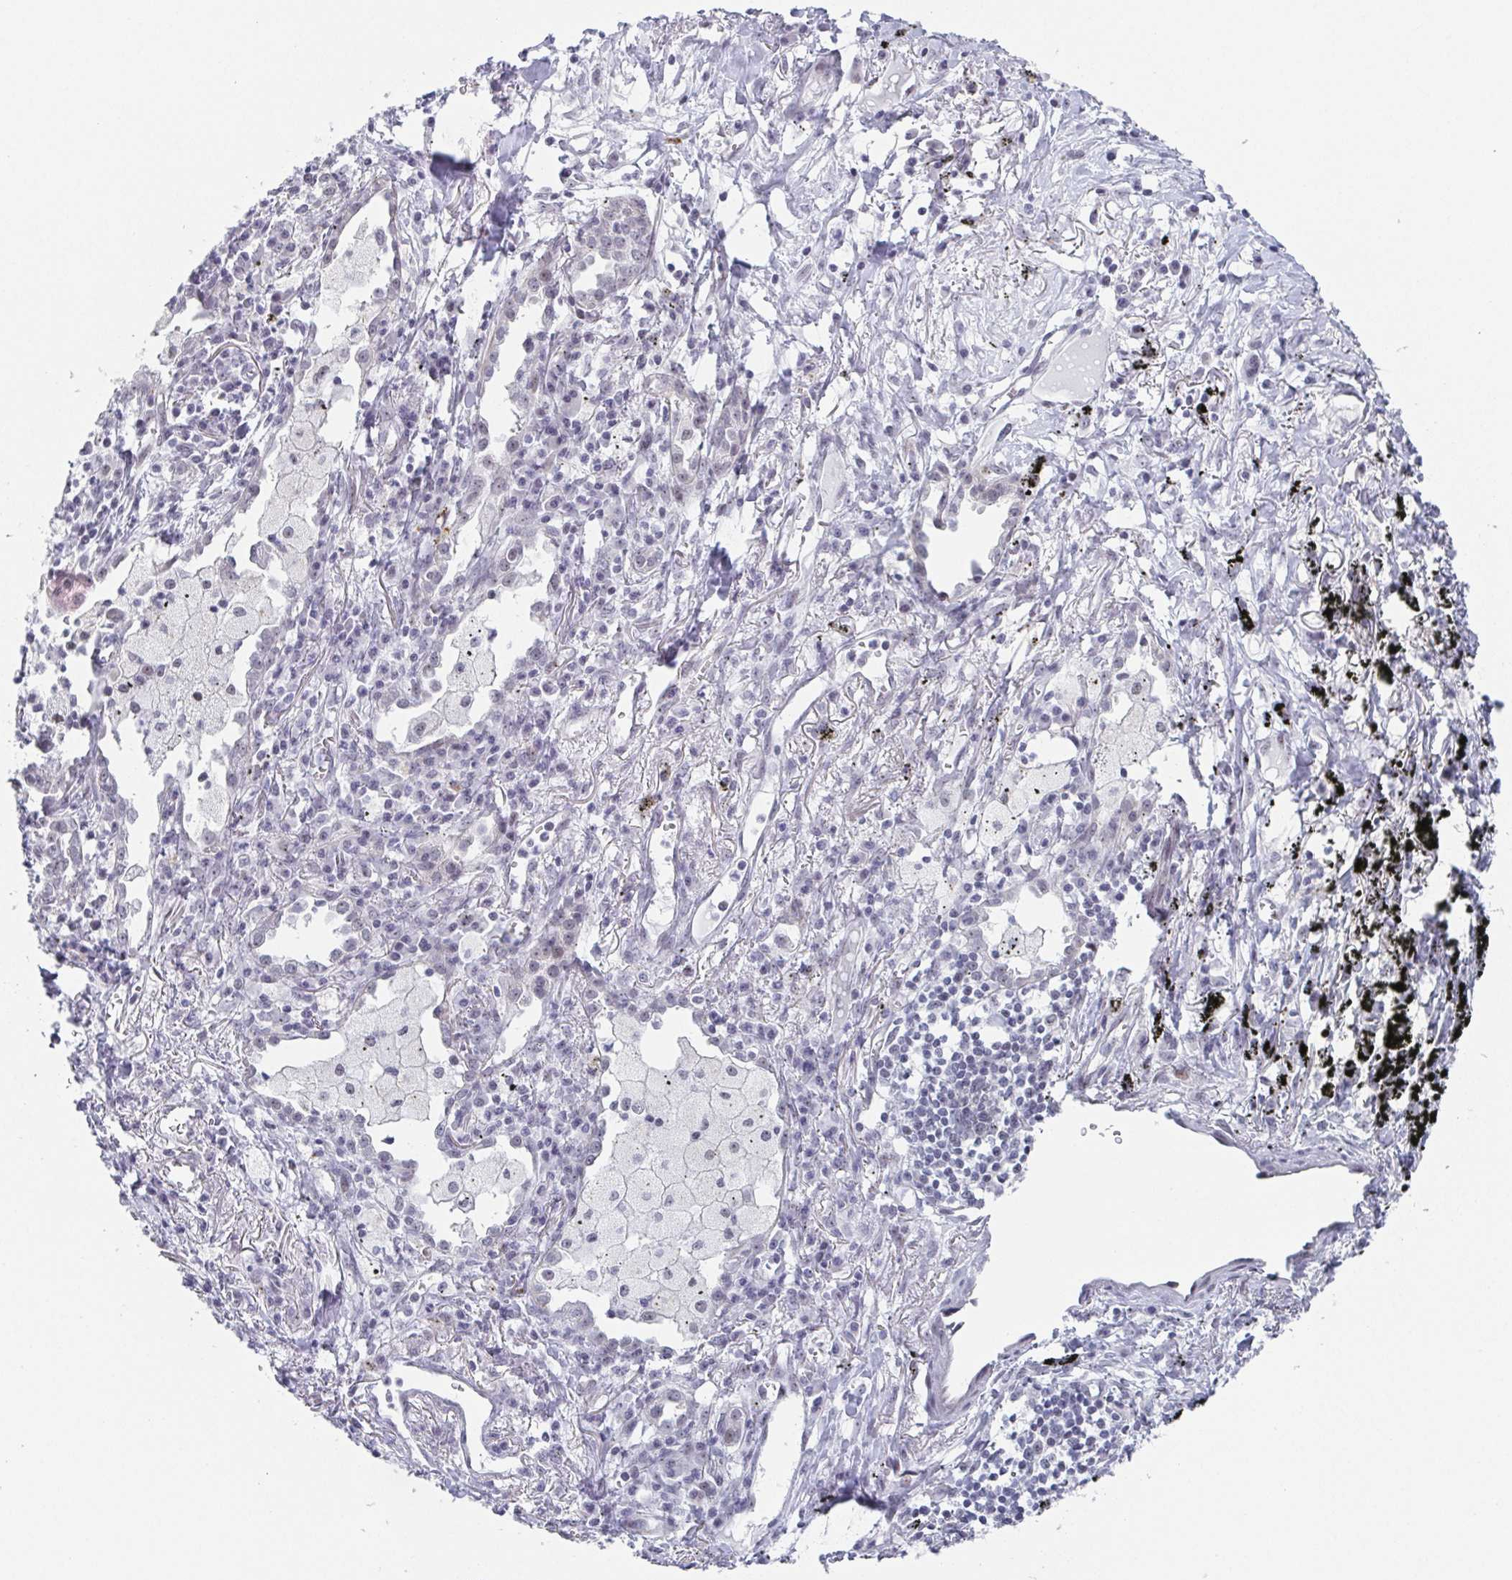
{"staining": {"intensity": "negative", "quantity": "none", "location": "none"}, "tissue": "lung cancer", "cell_type": "Tumor cells", "image_type": "cancer", "snomed": [{"axis": "morphology", "description": "Squamous cell carcinoma, NOS"}, {"axis": "topography", "description": "Lung"}], "caption": "Image shows no significant protein positivity in tumor cells of squamous cell carcinoma (lung).", "gene": "EXOSC7", "patient": {"sex": "male", "age": 74}}